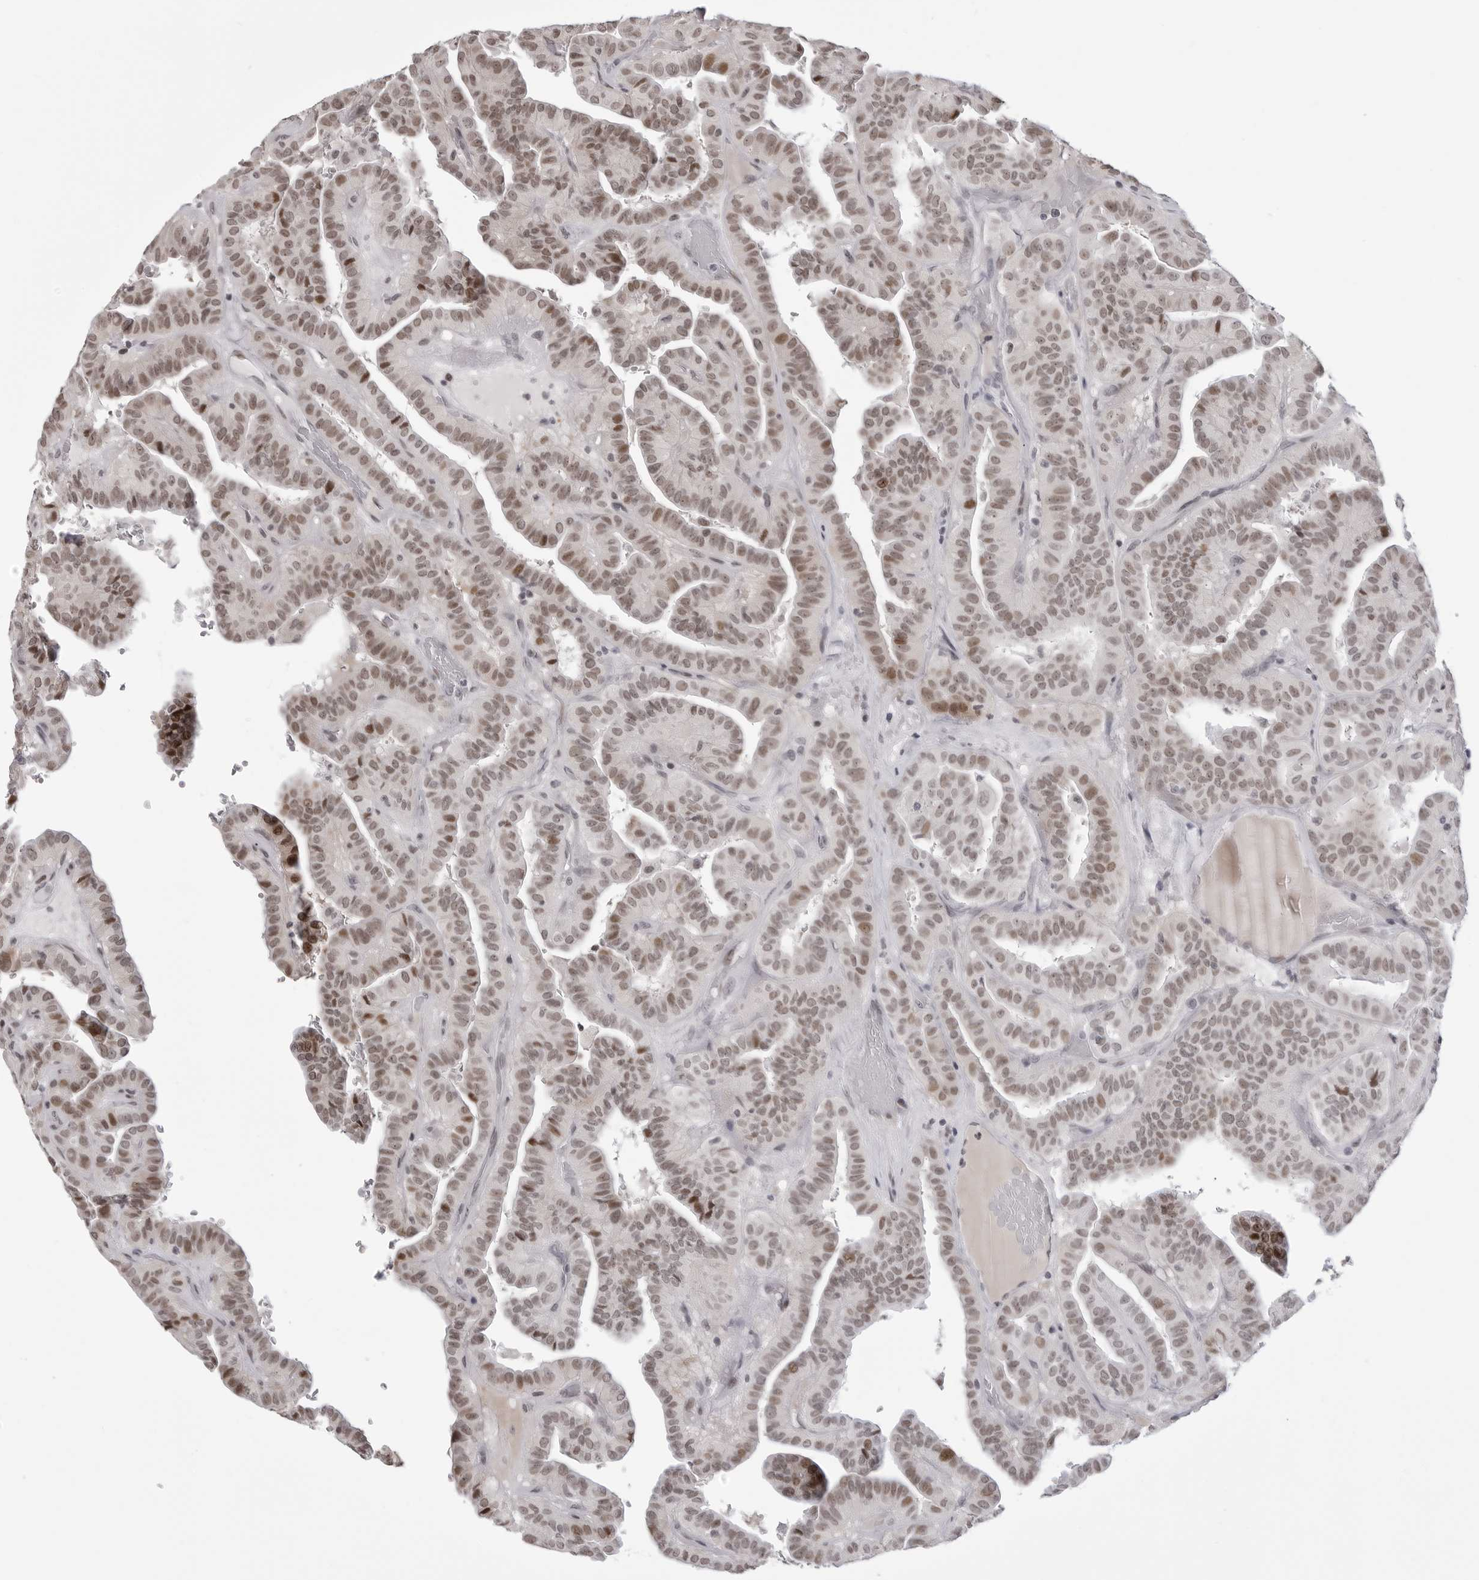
{"staining": {"intensity": "moderate", "quantity": ">75%", "location": "nuclear"}, "tissue": "thyroid cancer", "cell_type": "Tumor cells", "image_type": "cancer", "snomed": [{"axis": "morphology", "description": "Papillary adenocarcinoma, NOS"}, {"axis": "topography", "description": "Thyroid gland"}], "caption": "IHC (DAB (3,3'-diaminobenzidine)) staining of human thyroid cancer shows moderate nuclear protein positivity in about >75% of tumor cells.", "gene": "PHF3", "patient": {"sex": "male", "age": 77}}